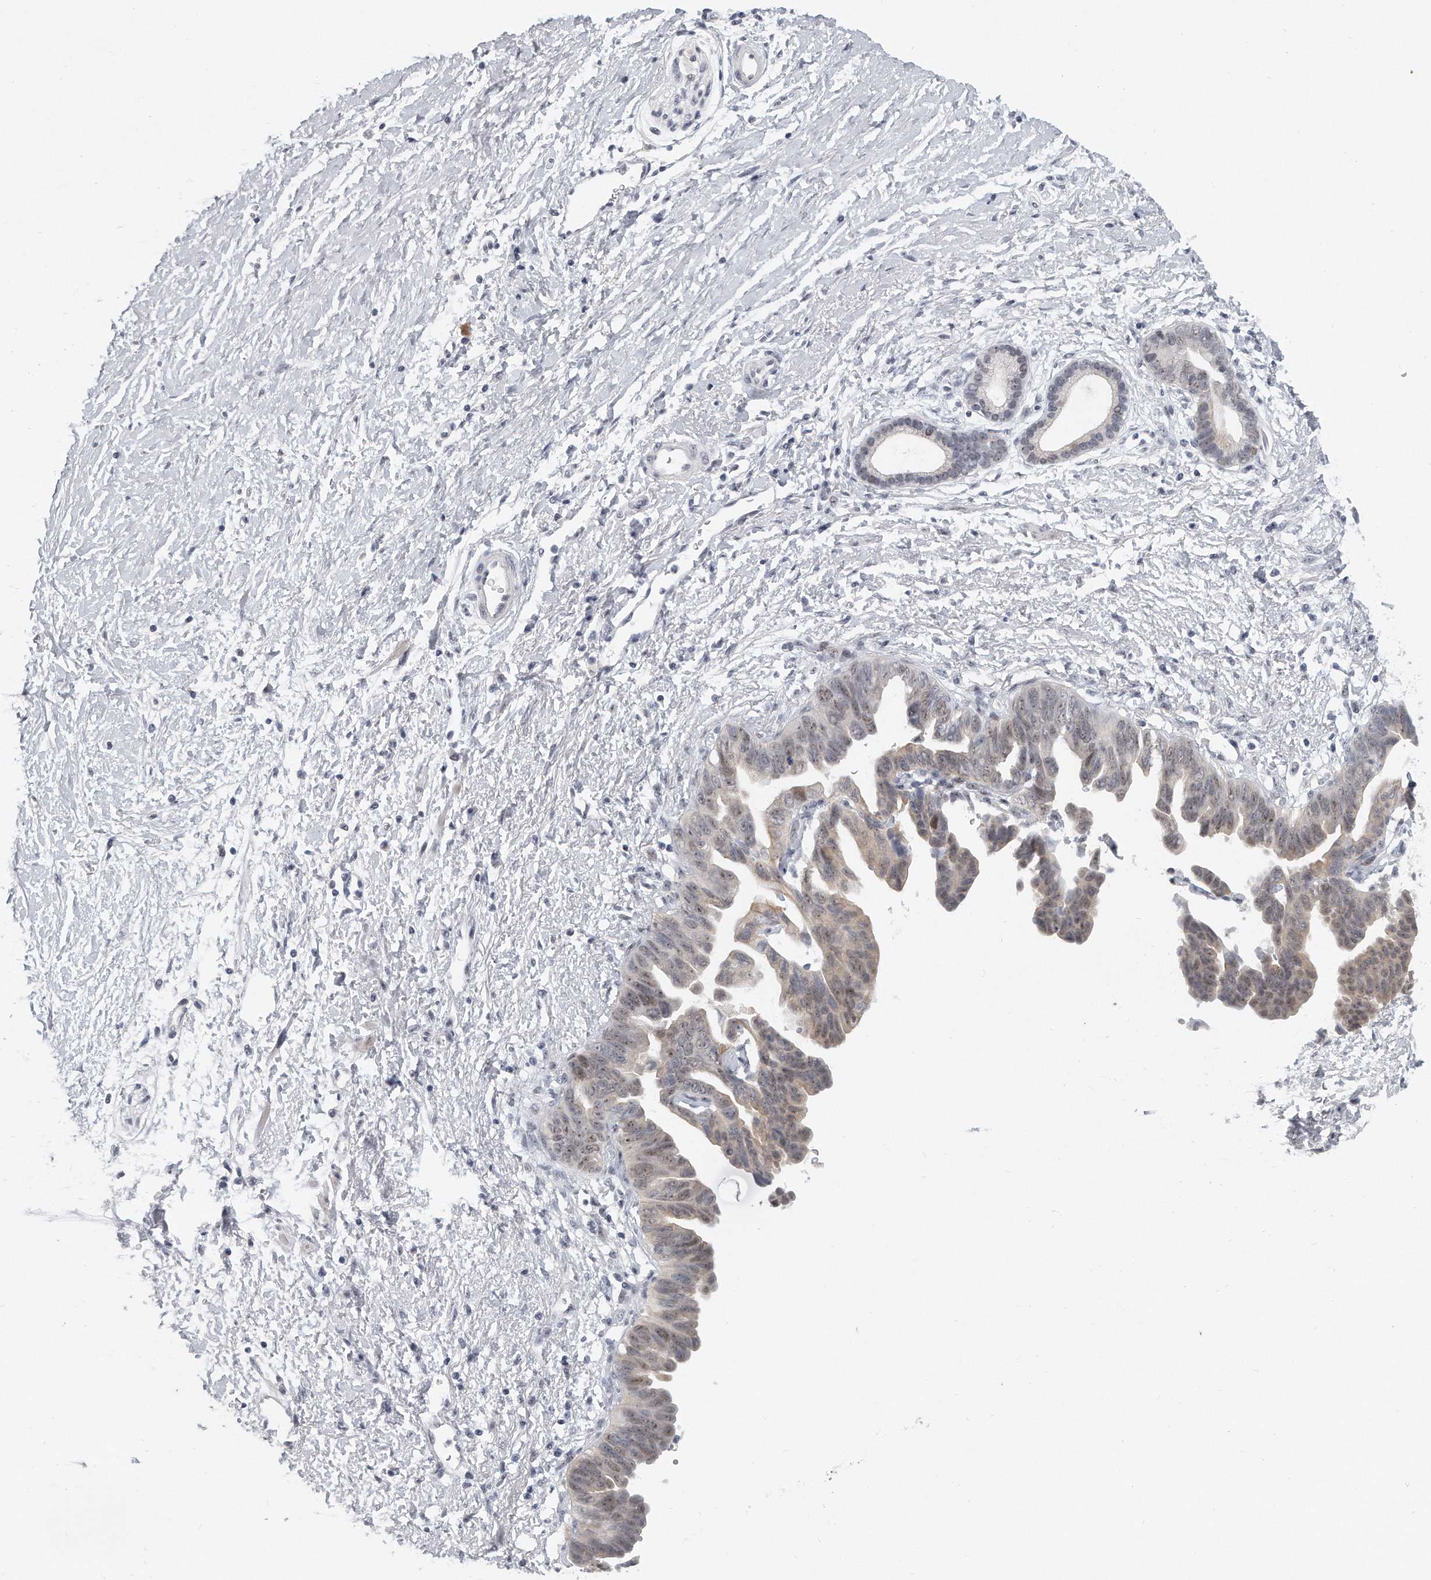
{"staining": {"intensity": "weak", "quantity": "25%-75%", "location": "cytoplasmic/membranous,nuclear"}, "tissue": "pancreatic cancer", "cell_type": "Tumor cells", "image_type": "cancer", "snomed": [{"axis": "morphology", "description": "Adenocarcinoma, NOS"}, {"axis": "topography", "description": "Pancreas"}], "caption": "Pancreatic adenocarcinoma stained with immunohistochemistry reveals weak cytoplasmic/membranous and nuclear expression in about 25%-75% of tumor cells.", "gene": "TFCP2L1", "patient": {"sex": "female", "age": 72}}